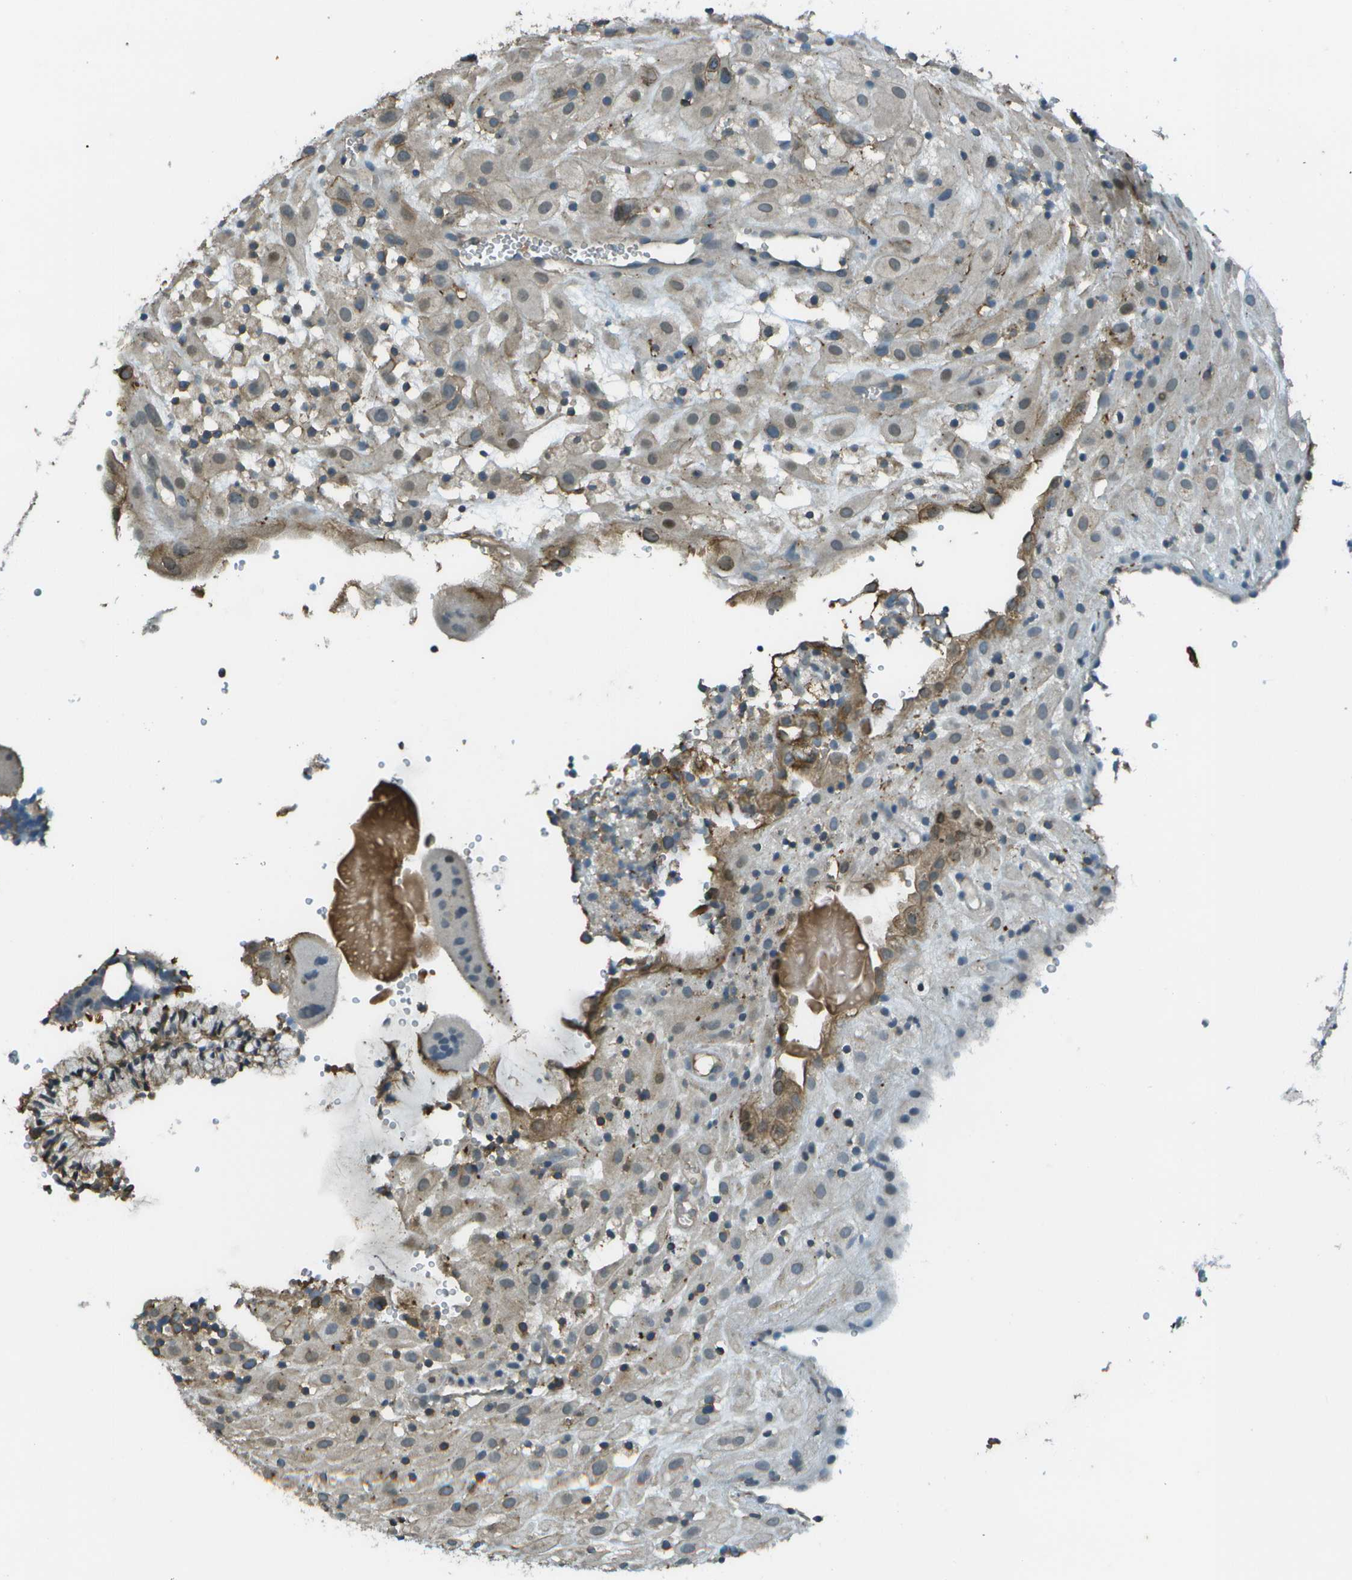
{"staining": {"intensity": "weak", "quantity": "25%-75%", "location": "cytoplasmic/membranous"}, "tissue": "placenta", "cell_type": "Decidual cells", "image_type": "normal", "snomed": [{"axis": "morphology", "description": "Normal tissue, NOS"}, {"axis": "topography", "description": "Placenta"}], "caption": "Weak cytoplasmic/membranous positivity for a protein is identified in about 25%-75% of decidual cells of benign placenta using immunohistochemistry (IHC).", "gene": "LRRC66", "patient": {"sex": "female", "age": 18}}